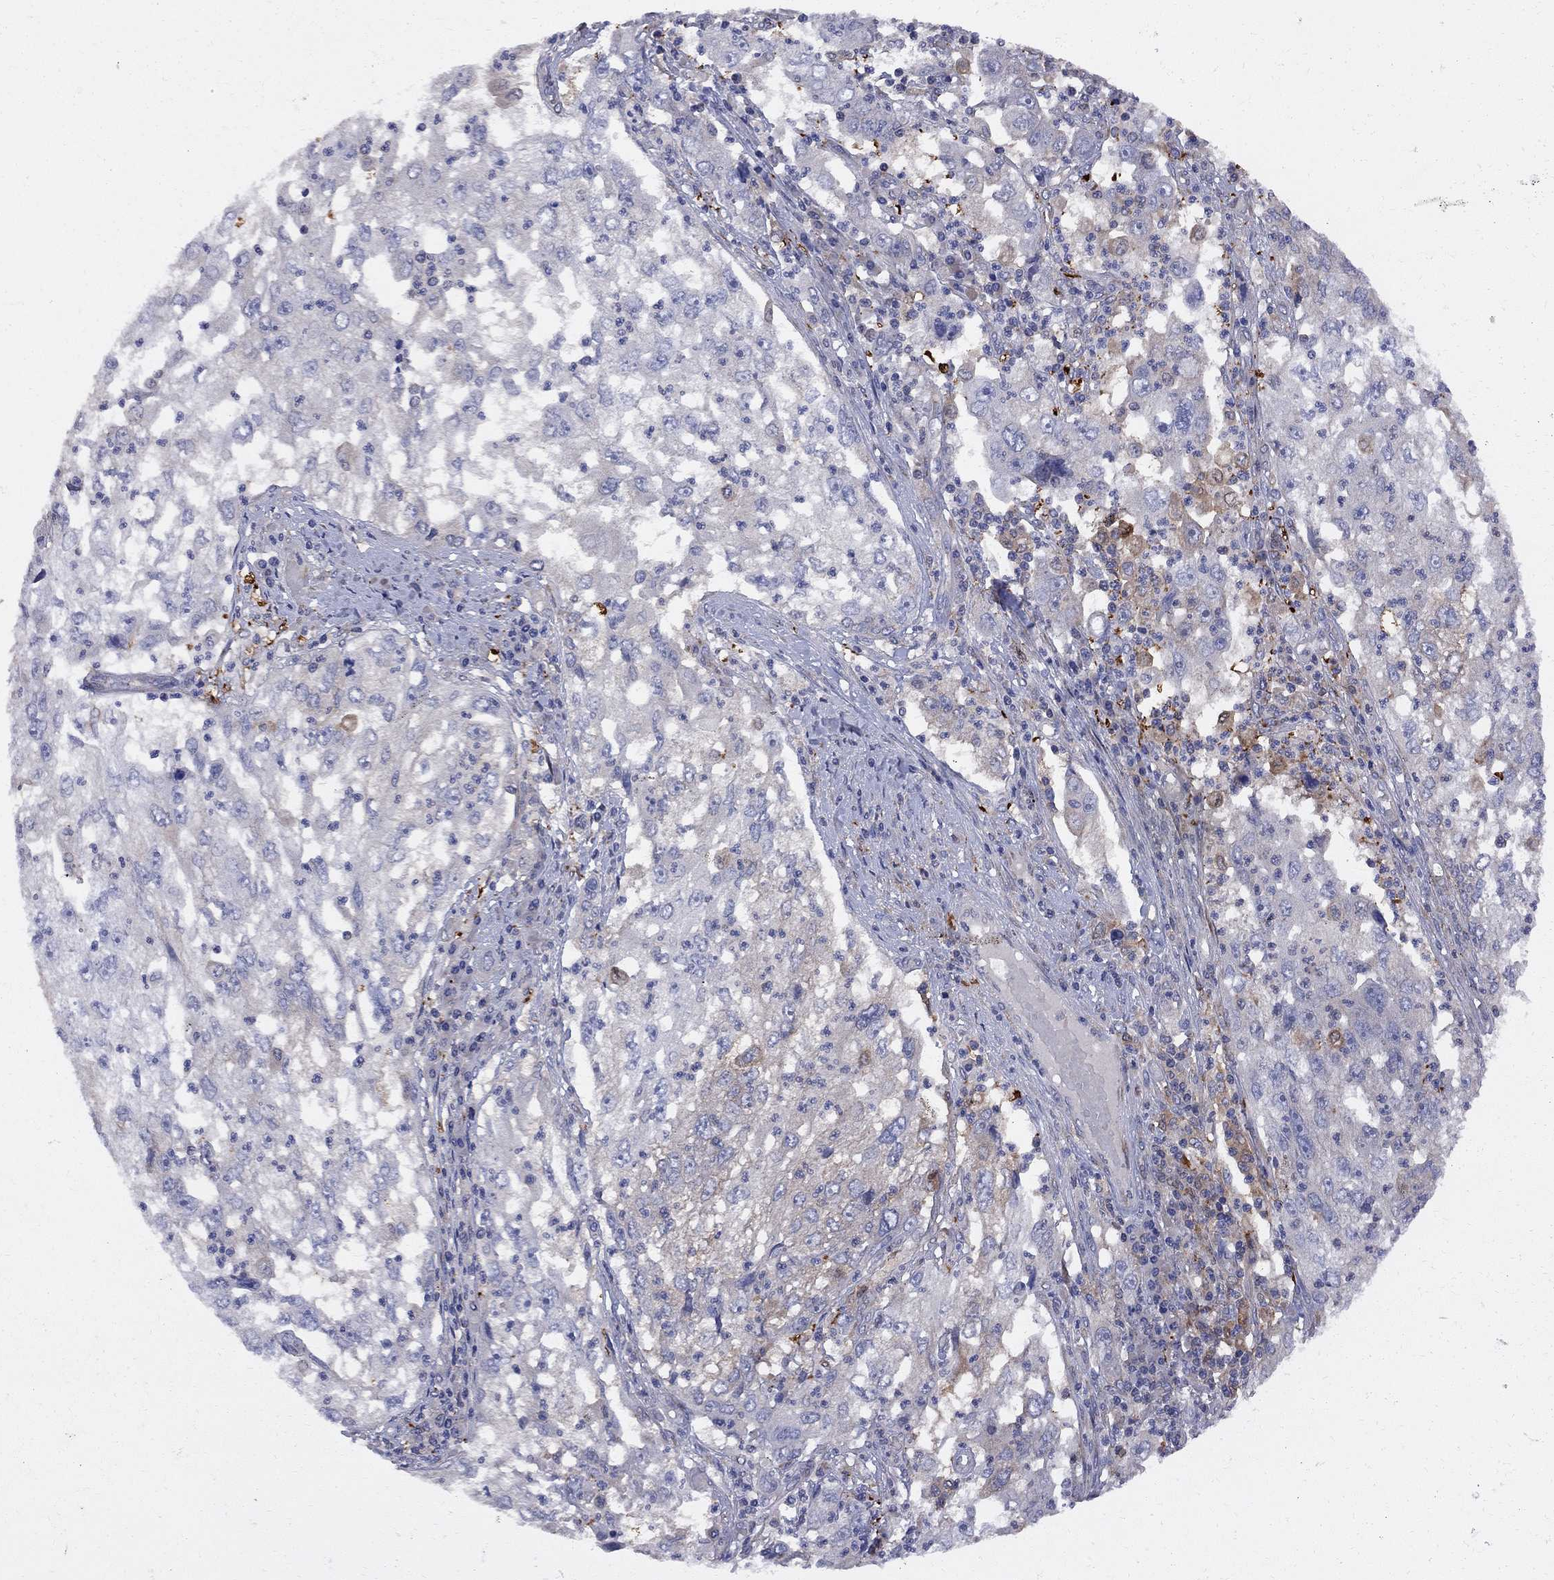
{"staining": {"intensity": "weak", "quantity": "<25%", "location": "cytoplasmic/membranous"}, "tissue": "cervical cancer", "cell_type": "Tumor cells", "image_type": "cancer", "snomed": [{"axis": "morphology", "description": "Squamous cell carcinoma, NOS"}, {"axis": "topography", "description": "Cervix"}], "caption": "Immunohistochemistry (IHC) image of squamous cell carcinoma (cervical) stained for a protein (brown), which displays no expression in tumor cells. The staining was performed using DAB (3,3'-diaminobenzidine) to visualize the protein expression in brown, while the nuclei were stained in blue with hematoxylin (Magnification: 20x).", "gene": "MTHFR", "patient": {"sex": "female", "age": 36}}